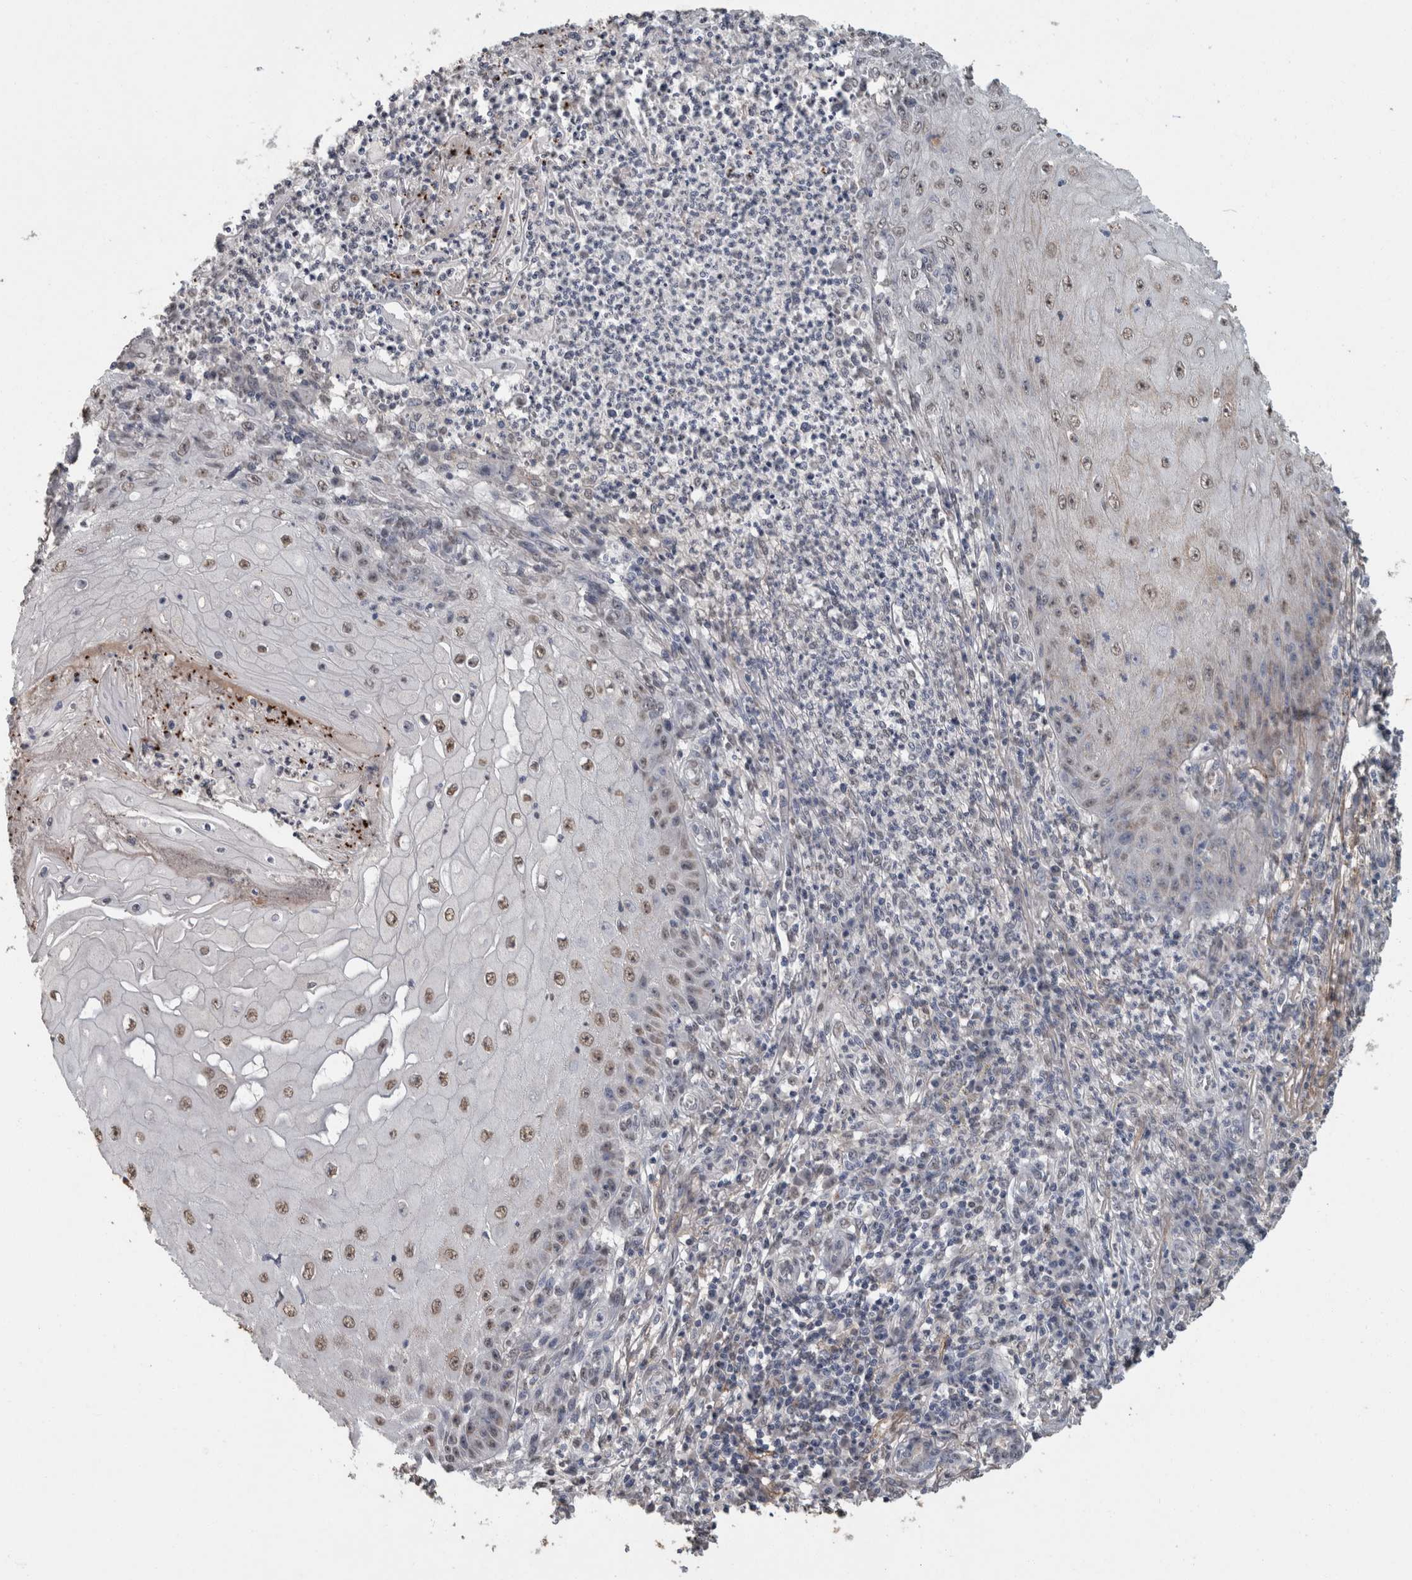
{"staining": {"intensity": "weak", "quantity": ">75%", "location": "nuclear"}, "tissue": "skin cancer", "cell_type": "Tumor cells", "image_type": "cancer", "snomed": [{"axis": "morphology", "description": "Squamous cell carcinoma, NOS"}, {"axis": "topography", "description": "Skin"}], "caption": "Protein staining of squamous cell carcinoma (skin) tissue exhibits weak nuclear expression in approximately >75% of tumor cells. The staining was performed using DAB, with brown indicating positive protein expression. Nuclei are stained blue with hematoxylin.", "gene": "LTBP1", "patient": {"sex": "female", "age": 73}}